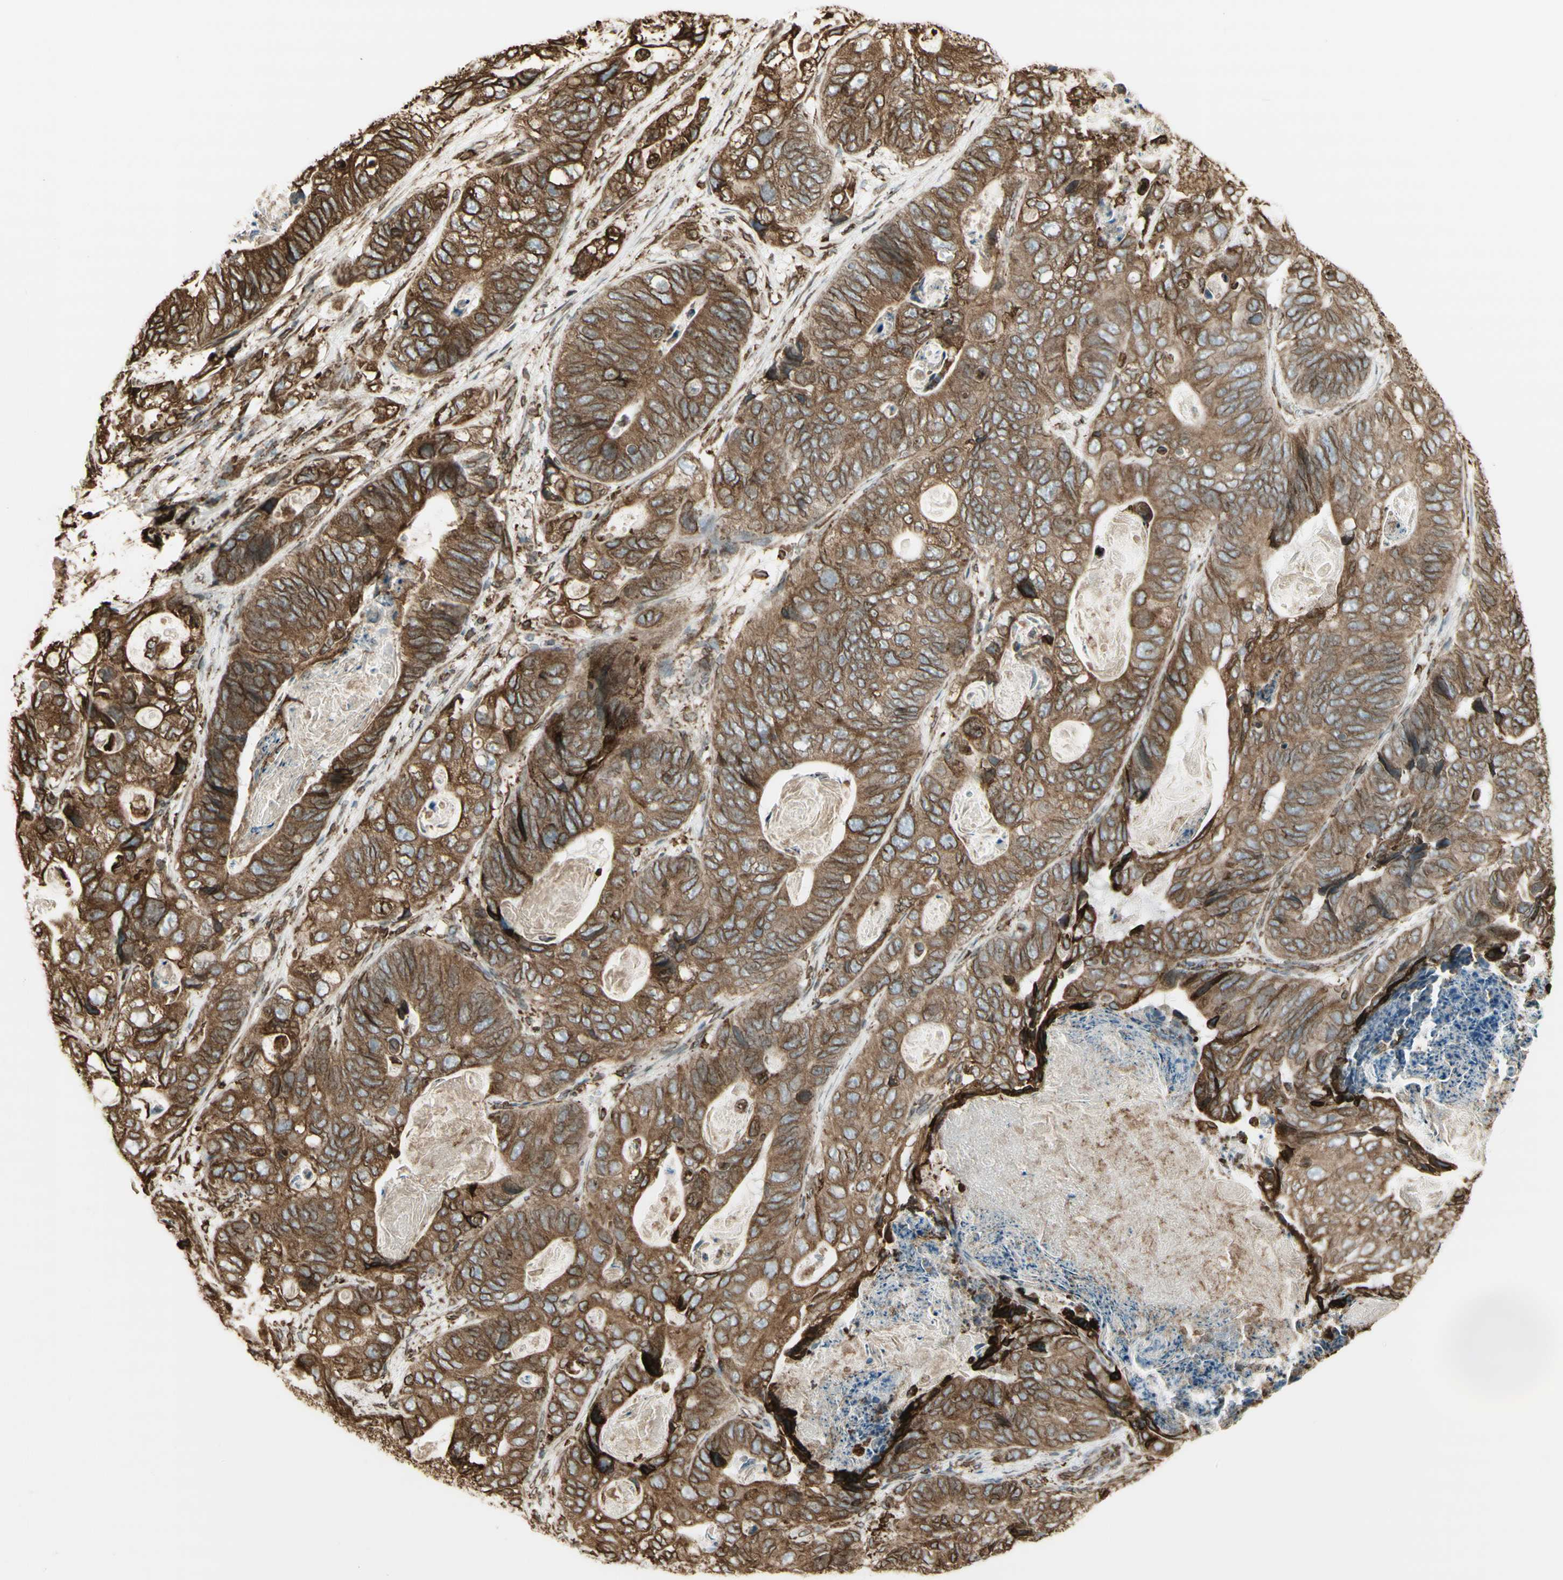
{"staining": {"intensity": "moderate", "quantity": ">75%", "location": "cytoplasmic/membranous"}, "tissue": "stomach cancer", "cell_type": "Tumor cells", "image_type": "cancer", "snomed": [{"axis": "morphology", "description": "Adenocarcinoma, NOS"}, {"axis": "topography", "description": "Stomach"}], "caption": "A histopathology image of stomach adenocarcinoma stained for a protein shows moderate cytoplasmic/membranous brown staining in tumor cells.", "gene": "CANX", "patient": {"sex": "female", "age": 89}}